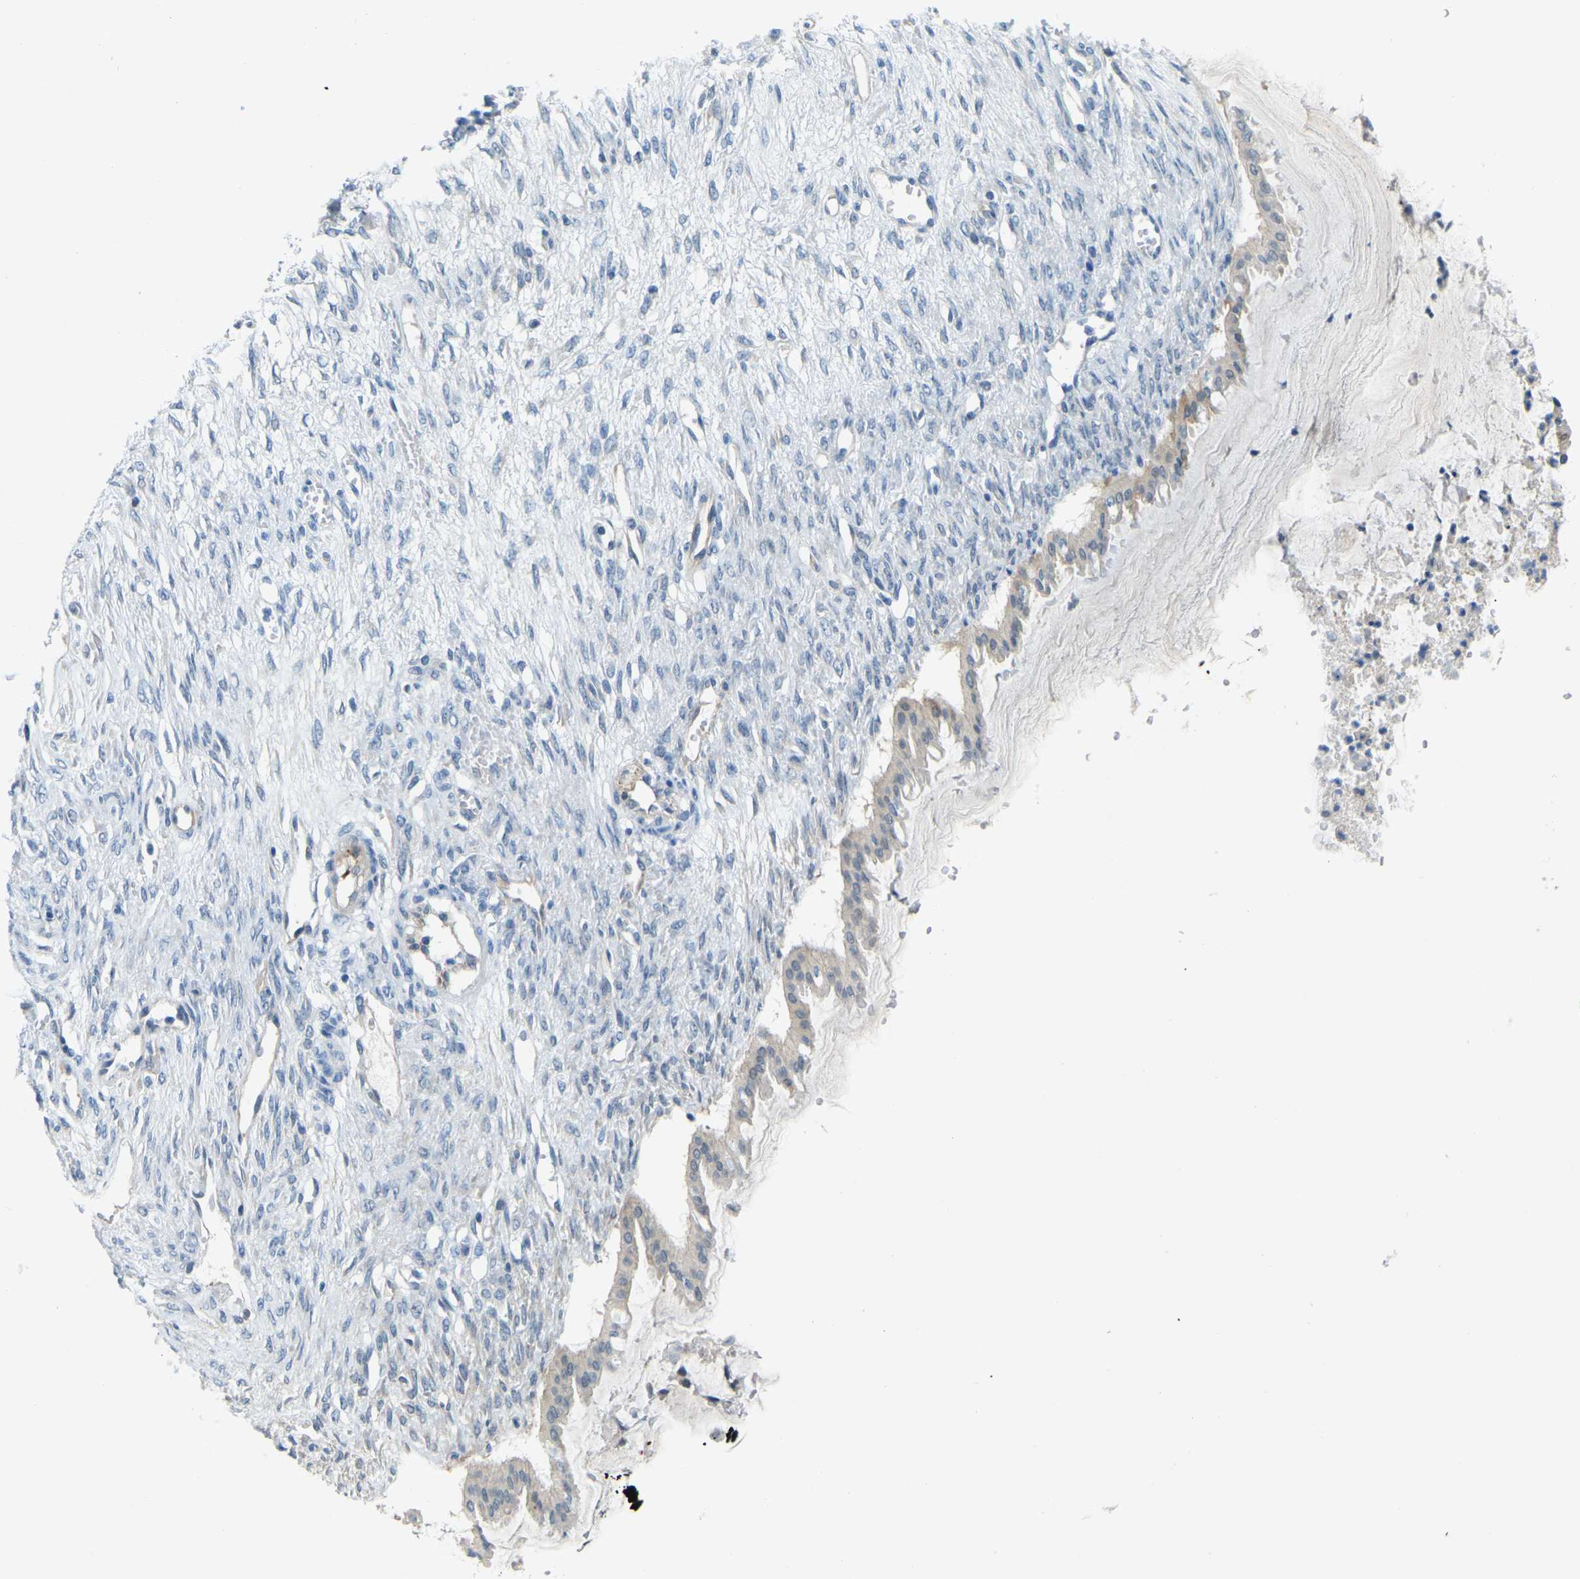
{"staining": {"intensity": "weak", "quantity": "<25%", "location": "cytoplasmic/membranous"}, "tissue": "ovarian cancer", "cell_type": "Tumor cells", "image_type": "cancer", "snomed": [{"axis": "morphology", "description": "Cystadenocarcinoma, mucinous, NOS"}, {"axis": "topography", "description": "Ovary"}], "caption": "The immunohistochemistry micrograph has no significant positivity in tumor cells of ovarian mucinous cystadenocarcinoma tissue.", "gene": "NME8", "patient": {"sex": "female", "age": 73}}